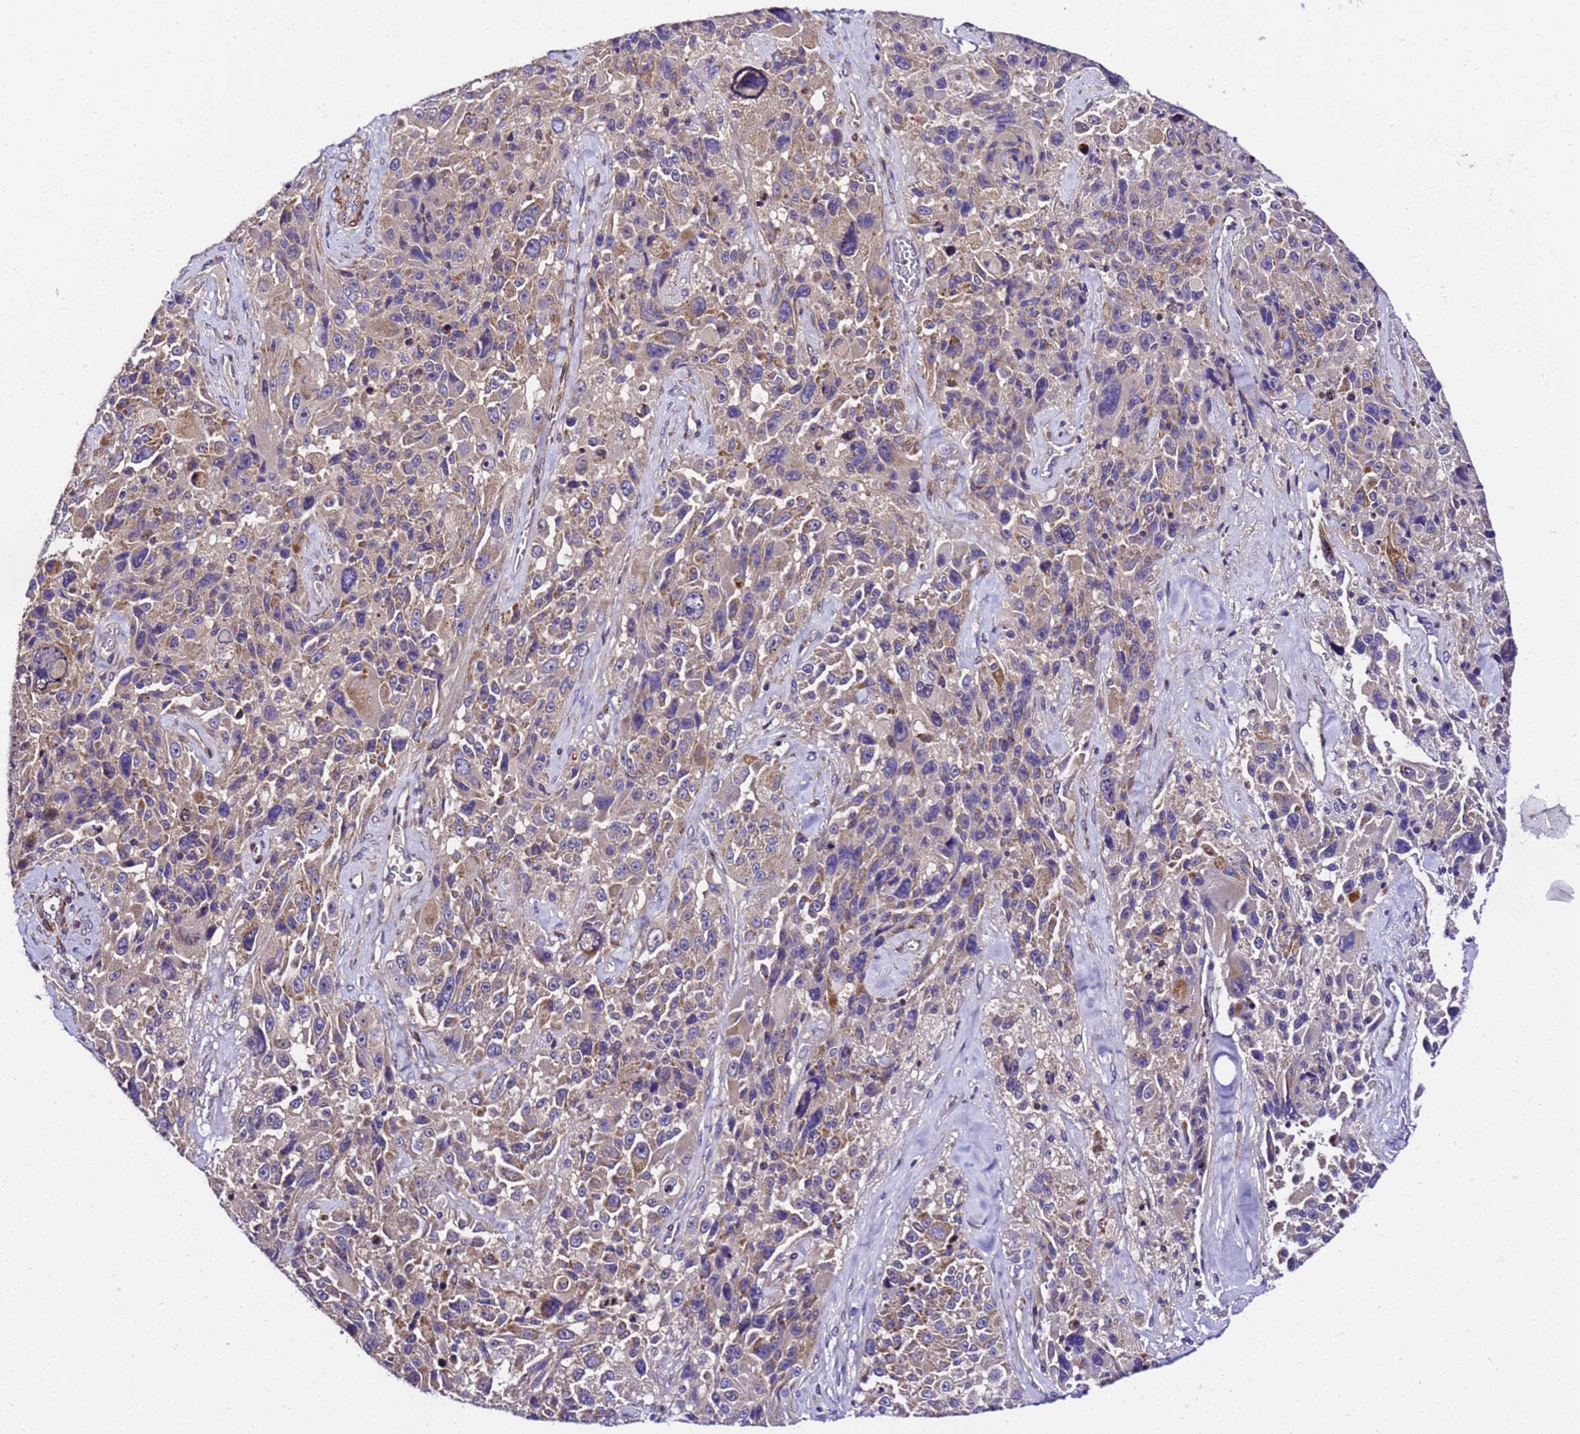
{"staining": {"intensity": "weak", "quantity": "25%-75%", "location": "cytoplasmic/membranous"}, "tissue": "melanoma", "cell_type": "Tumor cells", "image_type": "cancer", "snomed": [{"axis": "morphology", "description": "Malignant melanoma, Metastatic site"}, {"axis": "topography", "description": "Lymph node"}], "caption": "Protein staining exhibits weak cytoplasmic/membranous expression in about 25%-75% of tumor cells in melanoma.", "gene": "ZNF417", "patient": {"sex": "male", "age": 62}}